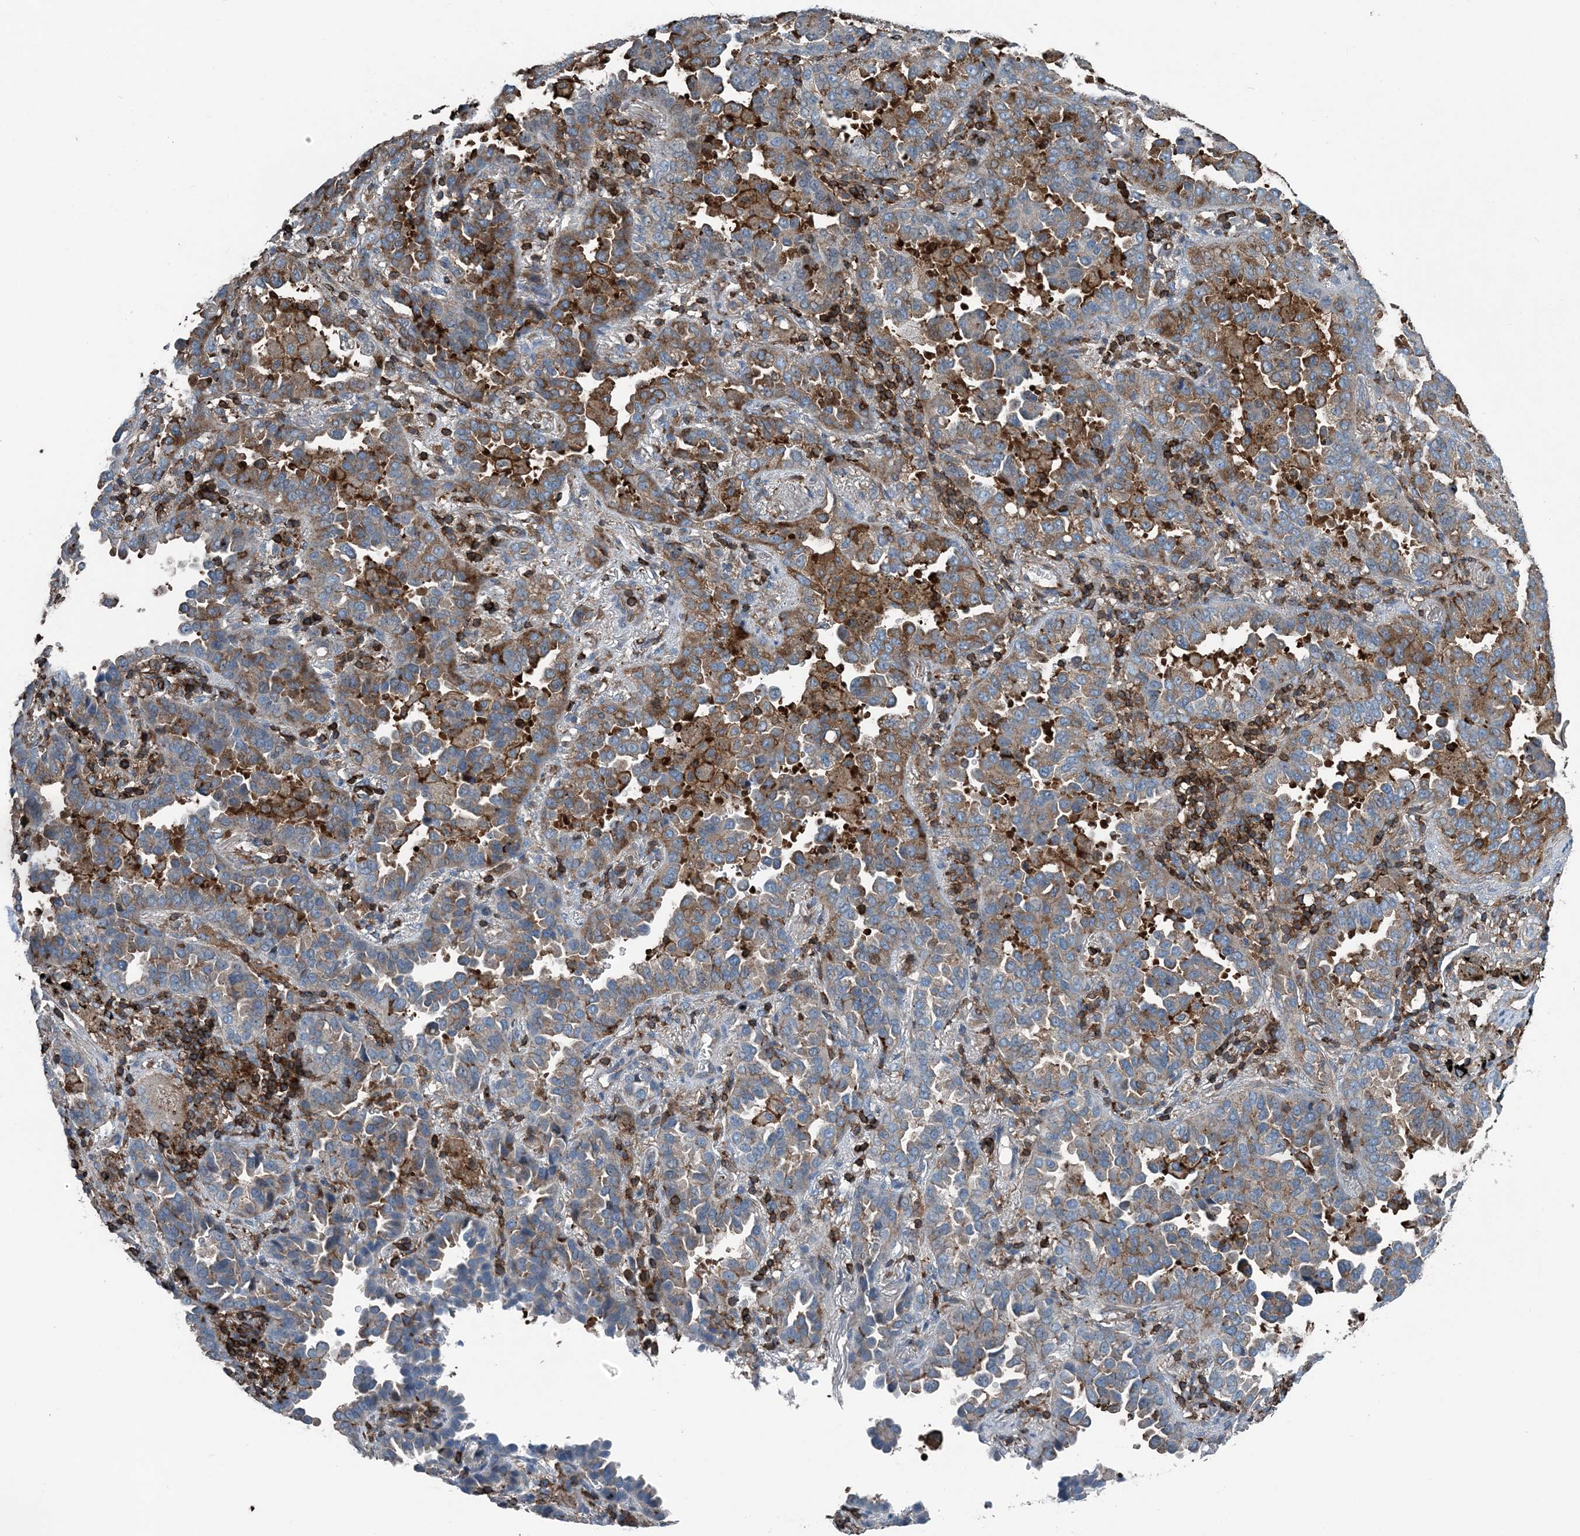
{"staining": {"intensity": "strong", "quantity": ">75%", "location": "cytoplasmic/membranous"}, "tissue": "lung cancer", "cell_type": "Tumor cells", "image_type": "cancer", "snomed": [{"axis": "morphology", "description": "Normal tissue, NOS"}, {"axis": "morphology", "description": "Adenocarcinoma, NOS"}, {"axis": "topography", "description": "Lung"}], "caption": "Immunohistochemistry (IHC) (DAB) staining of lung adenocarcinoma reveals strong cytoplasmic/membranous protein staining in about >75% of tumor cells.", "gene": "CFL1", "patient": {"sex": "male", "age": 59}}